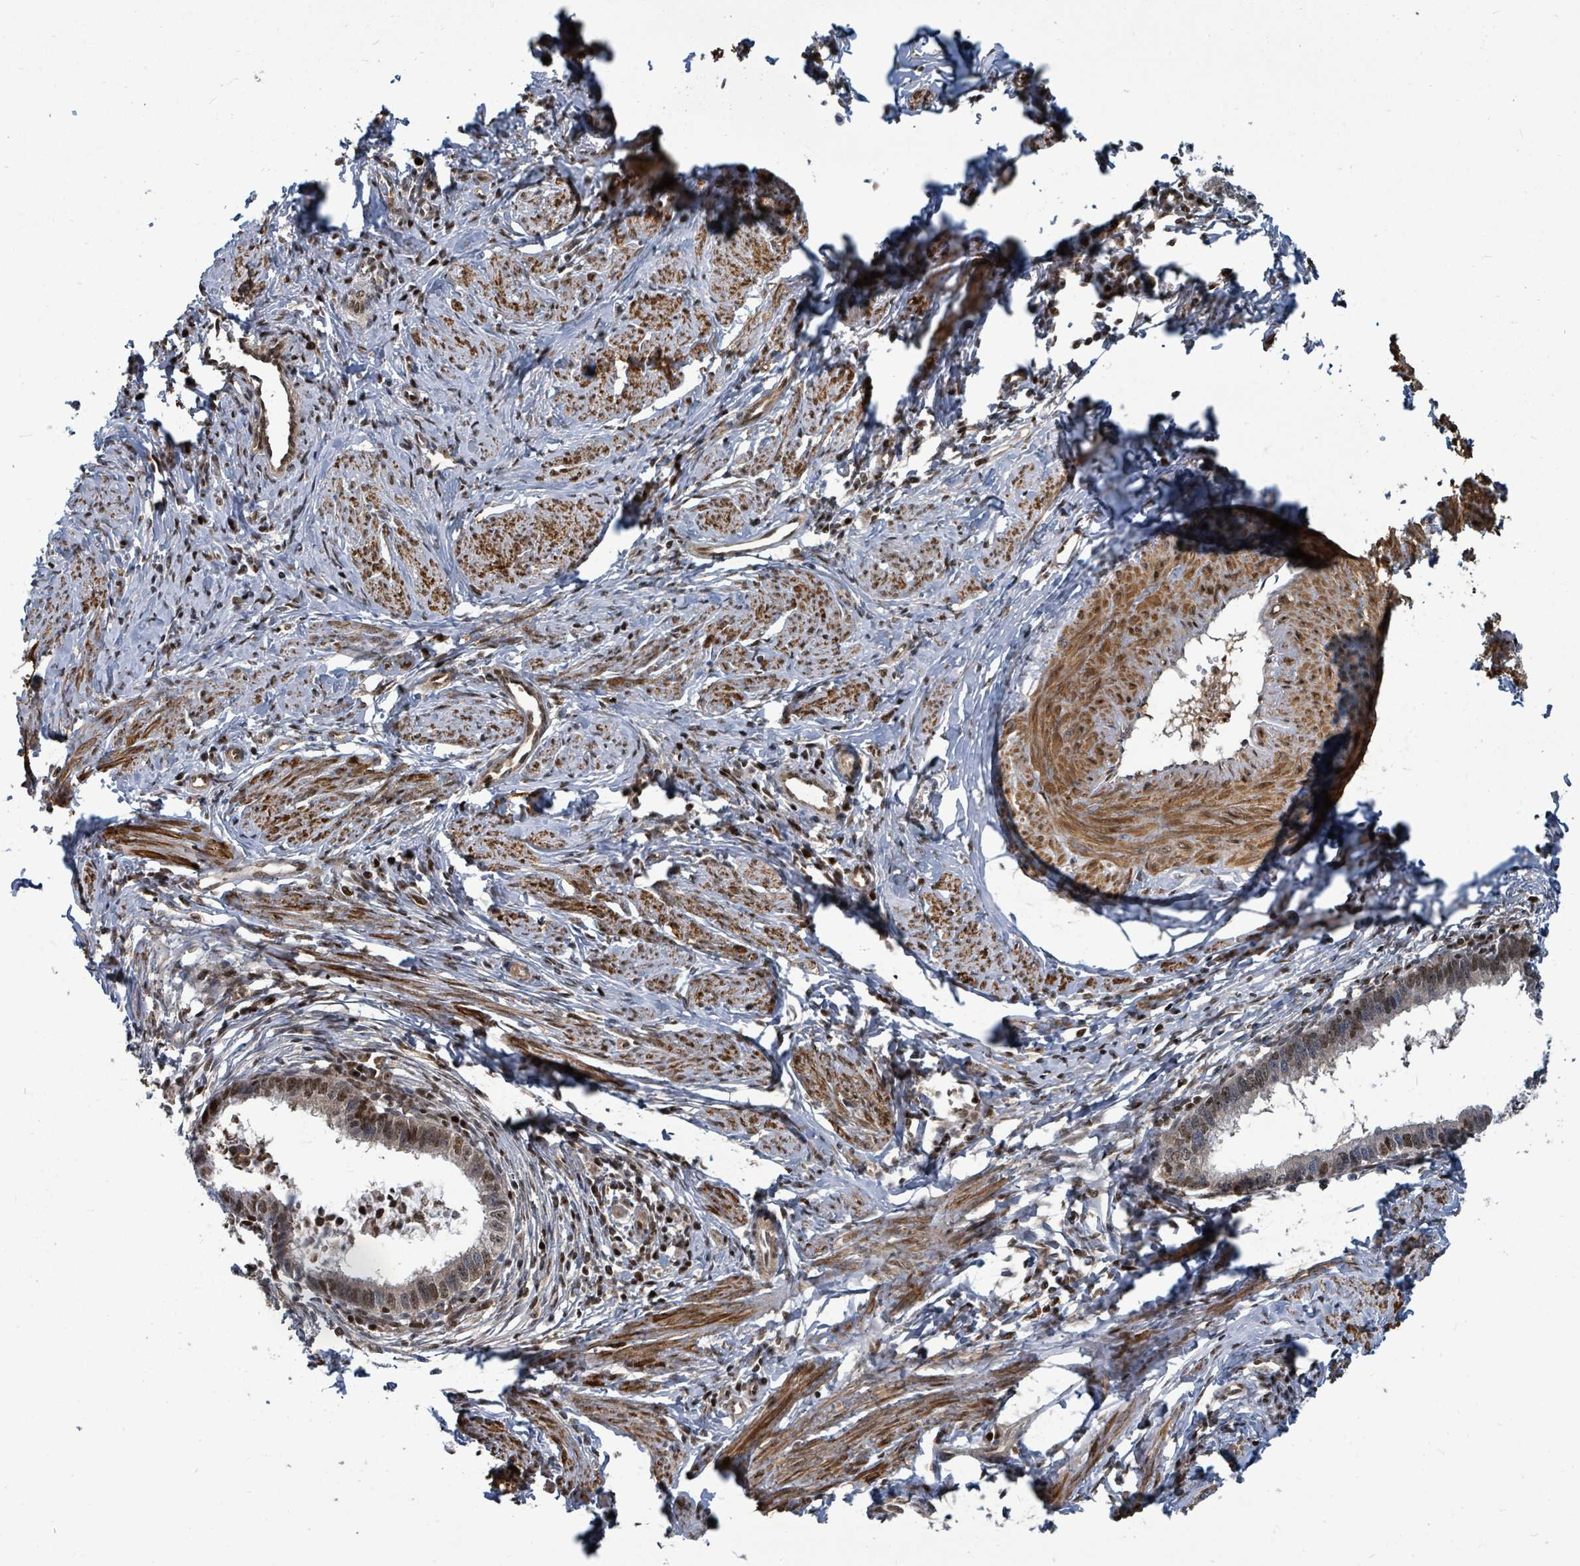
{"staining": {"intensity": "moderate", "quantity": "25%-75%", "location": "nuclear"}, "tissue": "cervical cancer", "cell_type": "Tumor cells", "image_type": "cancer", "snomed": [{"axis": "morphology", "description": "Adenocarcinoma, NOS"}, {"axis": "topography", "description": "Cervix"}], "caption": "Tumor cells reveal moderate nuclear positivity in approximately 25%-75% of cells in cervical cancer. The staining is performed using DAB (3,3'-diaminobenzidine) brown chromogen to label protein expression. The nuclei are counter-stained blue using hematoxylin.", "gene": "TRDMT1", "patient": {"sex": "female", "age": 36}}